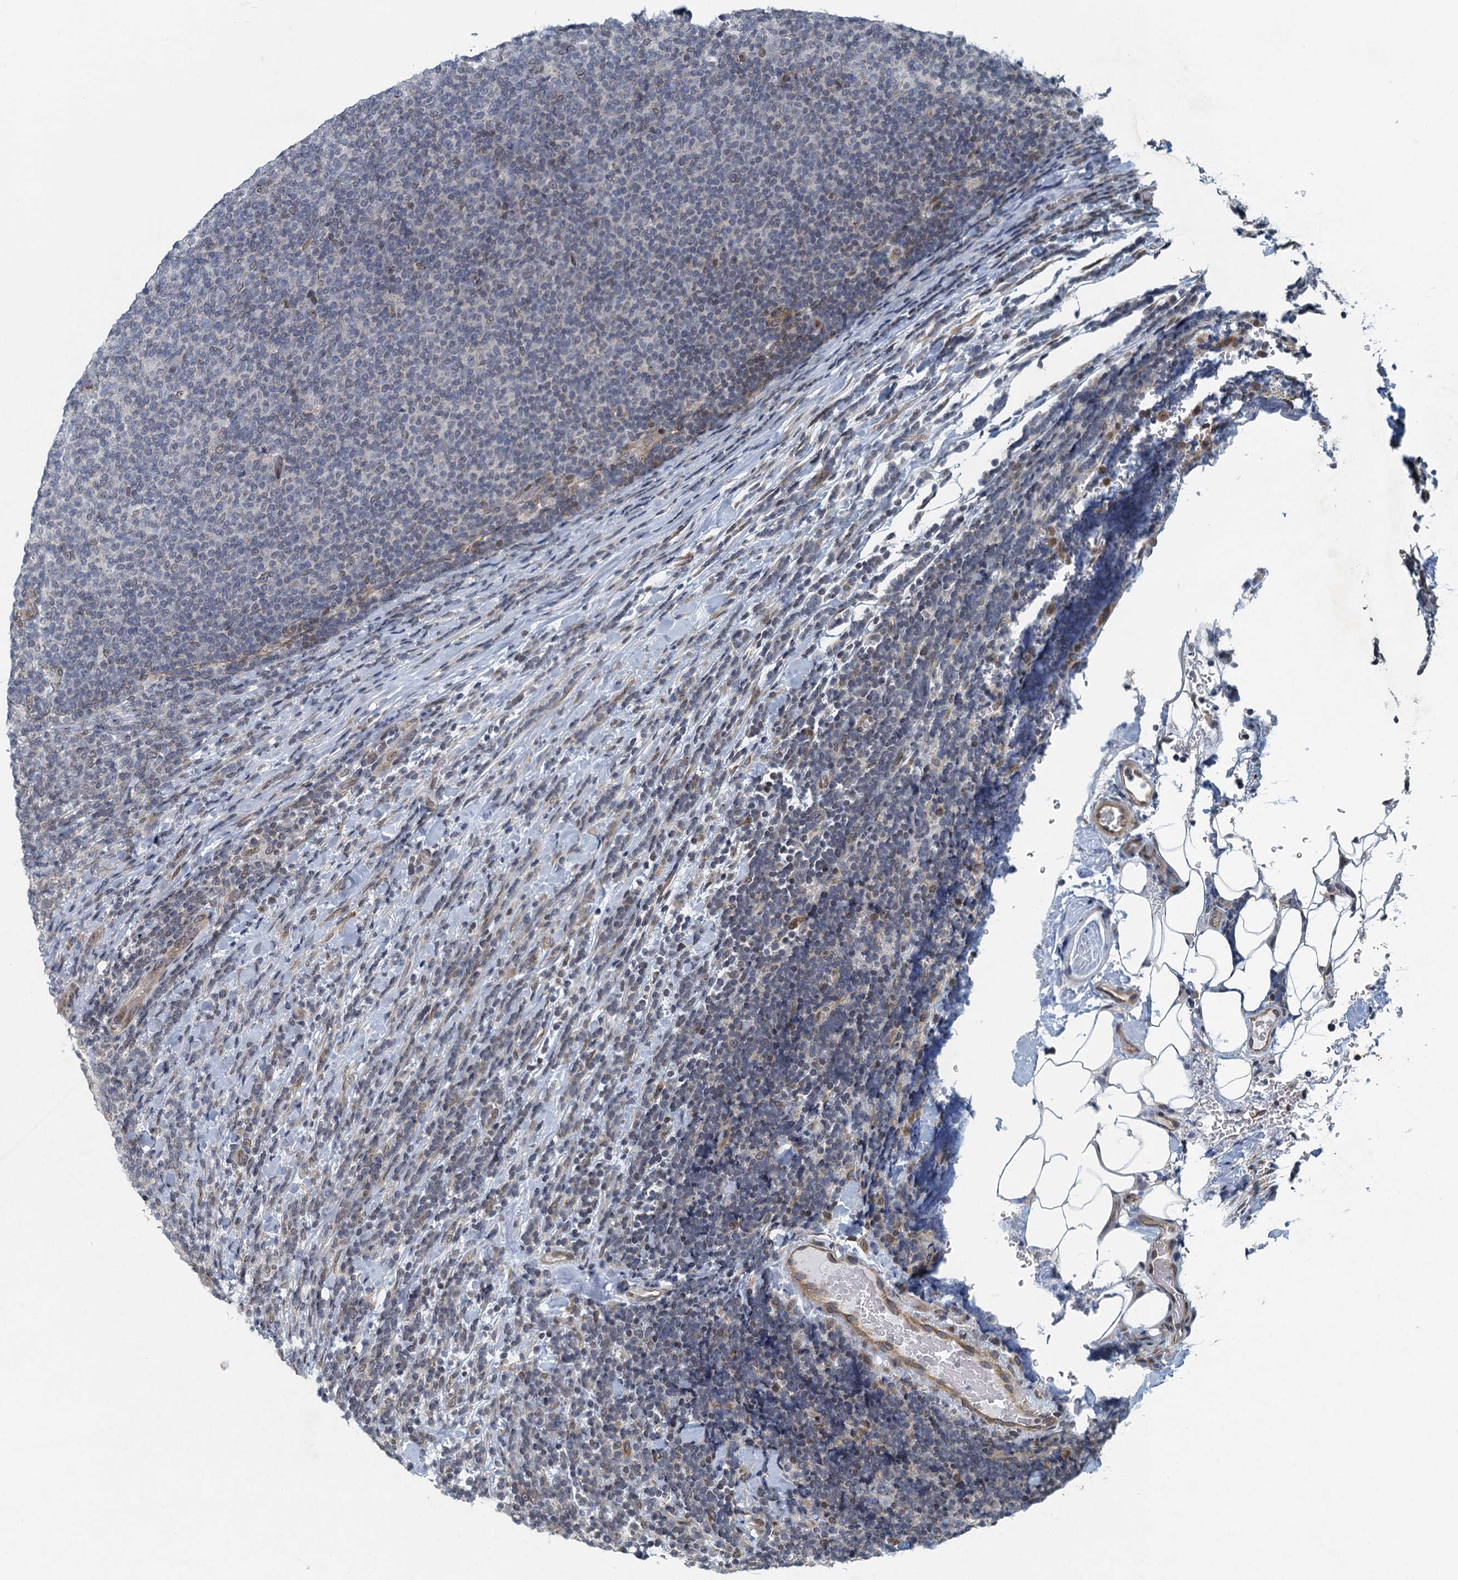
{"staining": {"intensity": "negative", "quantity": "none", "location": "none"}, "tissue": "lymphoma", "cell_type": "Tumor cells", "image_type": "cancer", "snomed": [{"axis": "morphology", "description": "Malignant lymphoma, non-Hodgkin's type, Low grade"}, {"axis": "topography", "description": "Lymph node"}], "caption": "Immunohistochemistry (IHC) of lymphoma displays no positivity in tumor cells.", "gene": "CCDC34", "patient": {"sex": "male", "age": 66}}